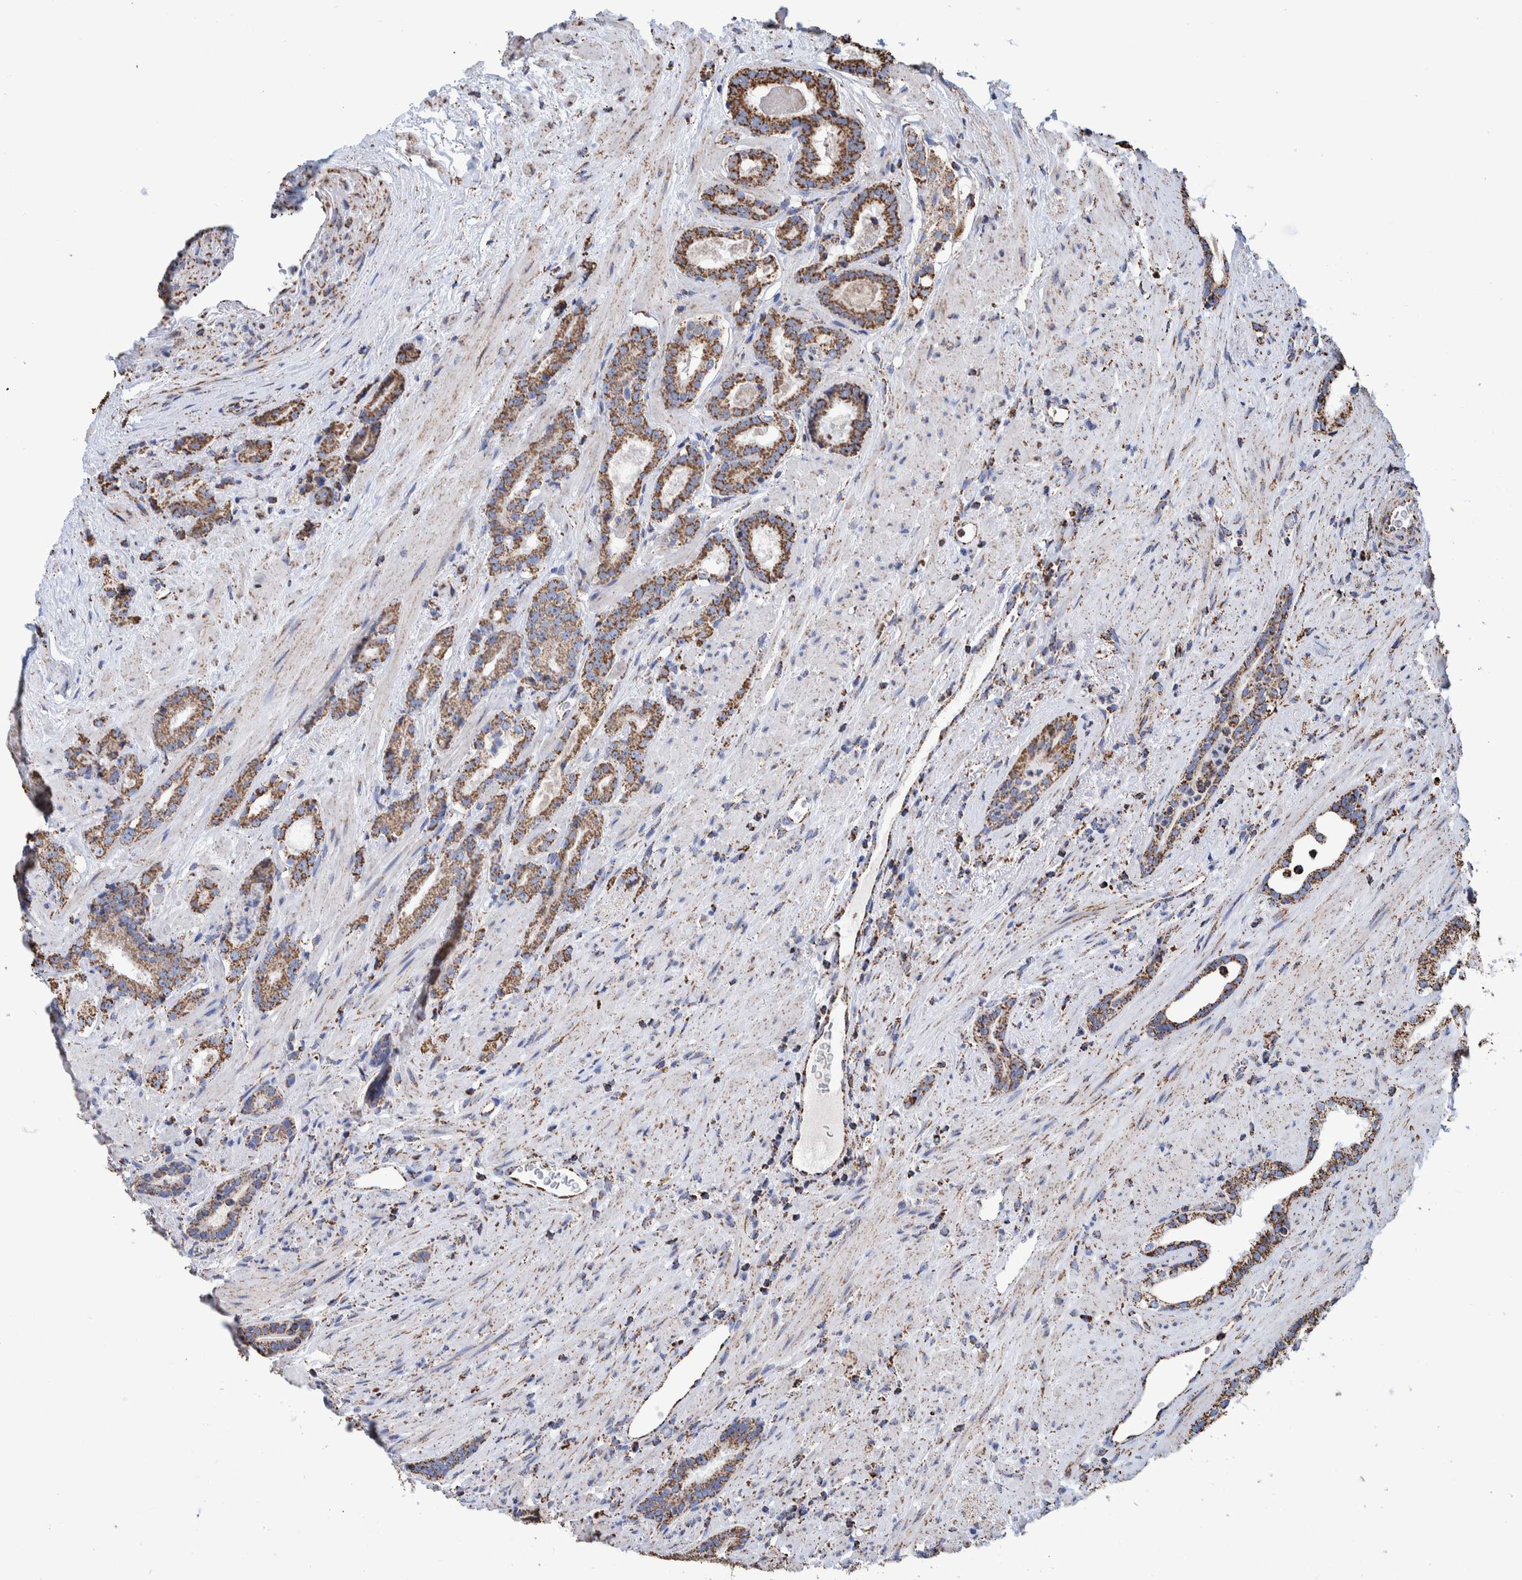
{"staining": {"intensity": "strong", "quantity": ">75%", "location": "cytoplasmic/membranous"}, "tissue": "prostate cancer", "cell_type": "Tumor cells", "image_type": "cancer", "snomed": [{"axis": "morphology", "description": "Adenocarcinoma, High grade"}, {"axis": "topography", "description": "Prostate"}], "caption": "Immunohistochemical staining of human high-grade adenocarcinoma (prostate) displays strong cytoplasmic/membranous protein staining in about >75% of tumor cells. Nuclei are stained in blue.", "gene": "VPS26C", "patient": {"sex": "male", "age": 71}}